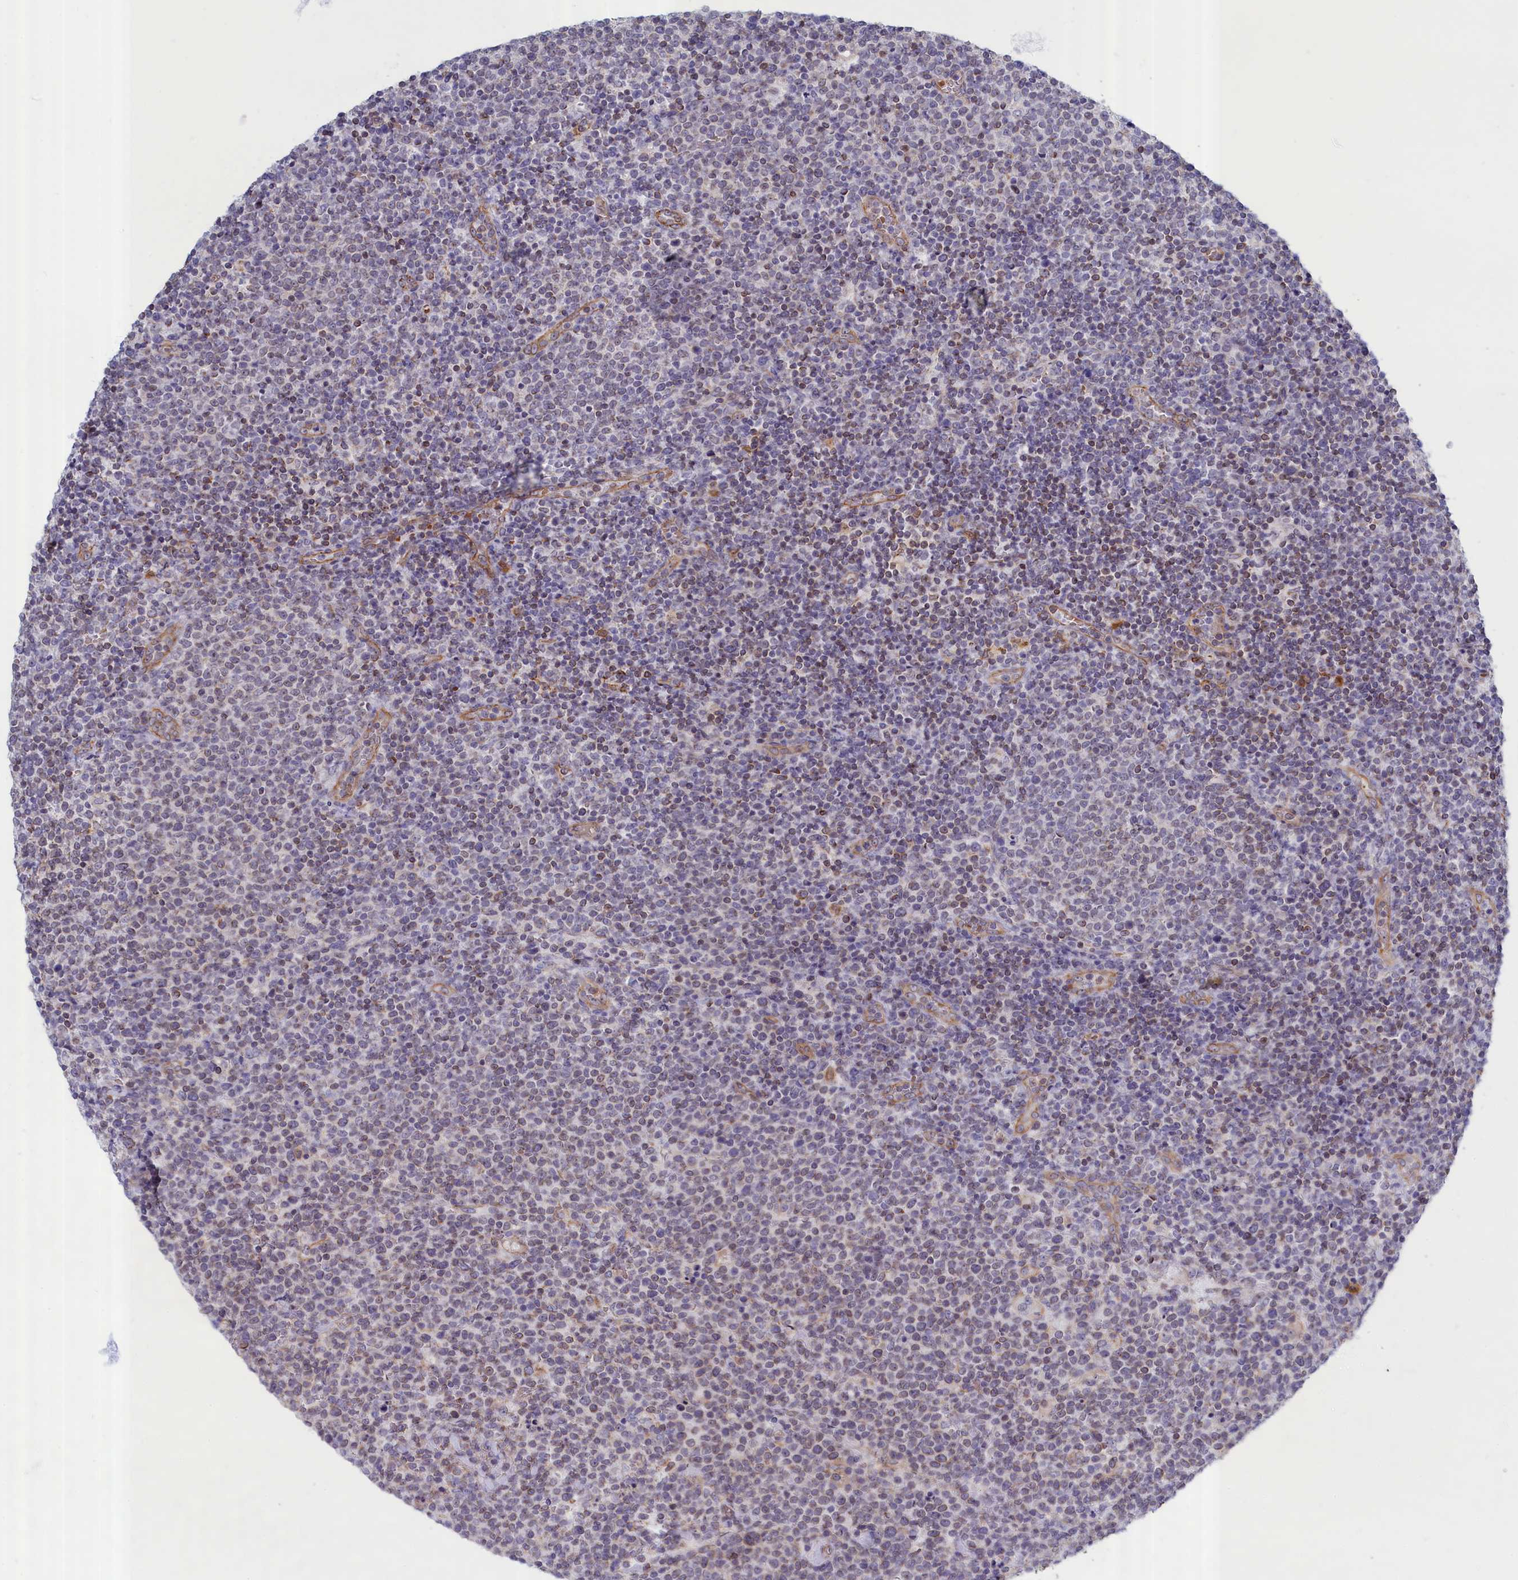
{"staining": {"intensity": "negative", "quantity": "none", "location": "none"}, "tissue": "lymphoma", "cell_type": "Tumor cells", "image_type": "cancer", "snomed": [{"axis": "morphology", "description": "Malignant lymphoma, non-Hodgkin's type, High grade"}, {"axis": "topography", "description": "Lymph node"}], "caption": "The photomicrograph reveals no significant staining in tumor cells of malignant lymphoma, non-Hodgkin's type (high-grade).", "gene": "ABCC12", "patient": {"sex": "male", "age": 61}}